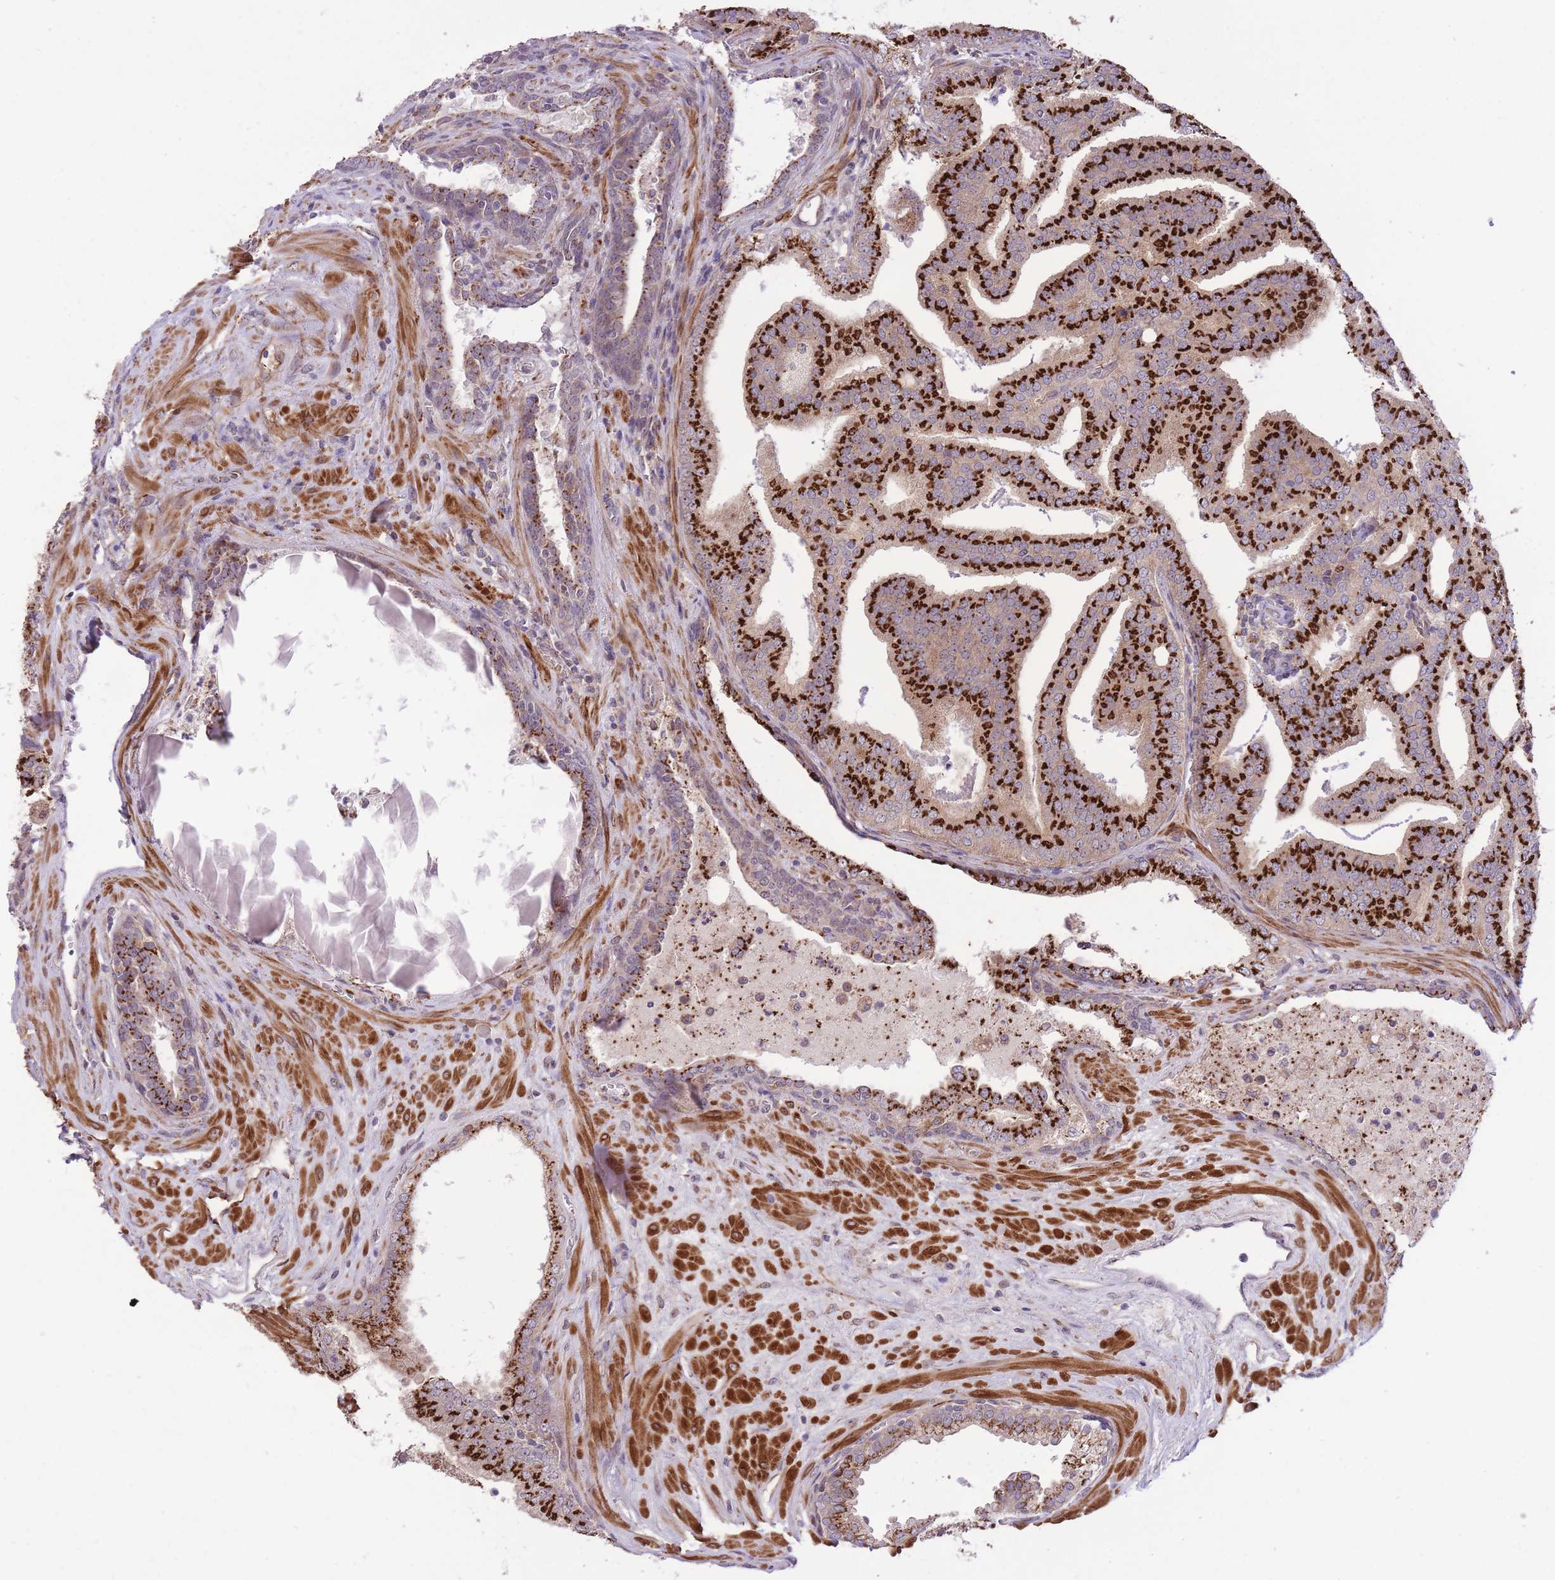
{"staining": {"intensity": "strong", "quantity": ">75%", "location": "cytoplasmic/membranous"}, "tissue": "prostate cancer", "cell_type": "Tumor cells", "image_type": "cancer", "snomed": [{"axis": "morphology", "description": "Adenocarcinoma, High grade"}, {"axis": "topography", "description": "Prostate"}], "caption": "A photomicrograph of prostate cancer stained for a protein shows strong cytoplasmic/membranous brown staining in tumor cells.", "gene": "ZBED5", "patient": {"sex": "male", "age": 68}}